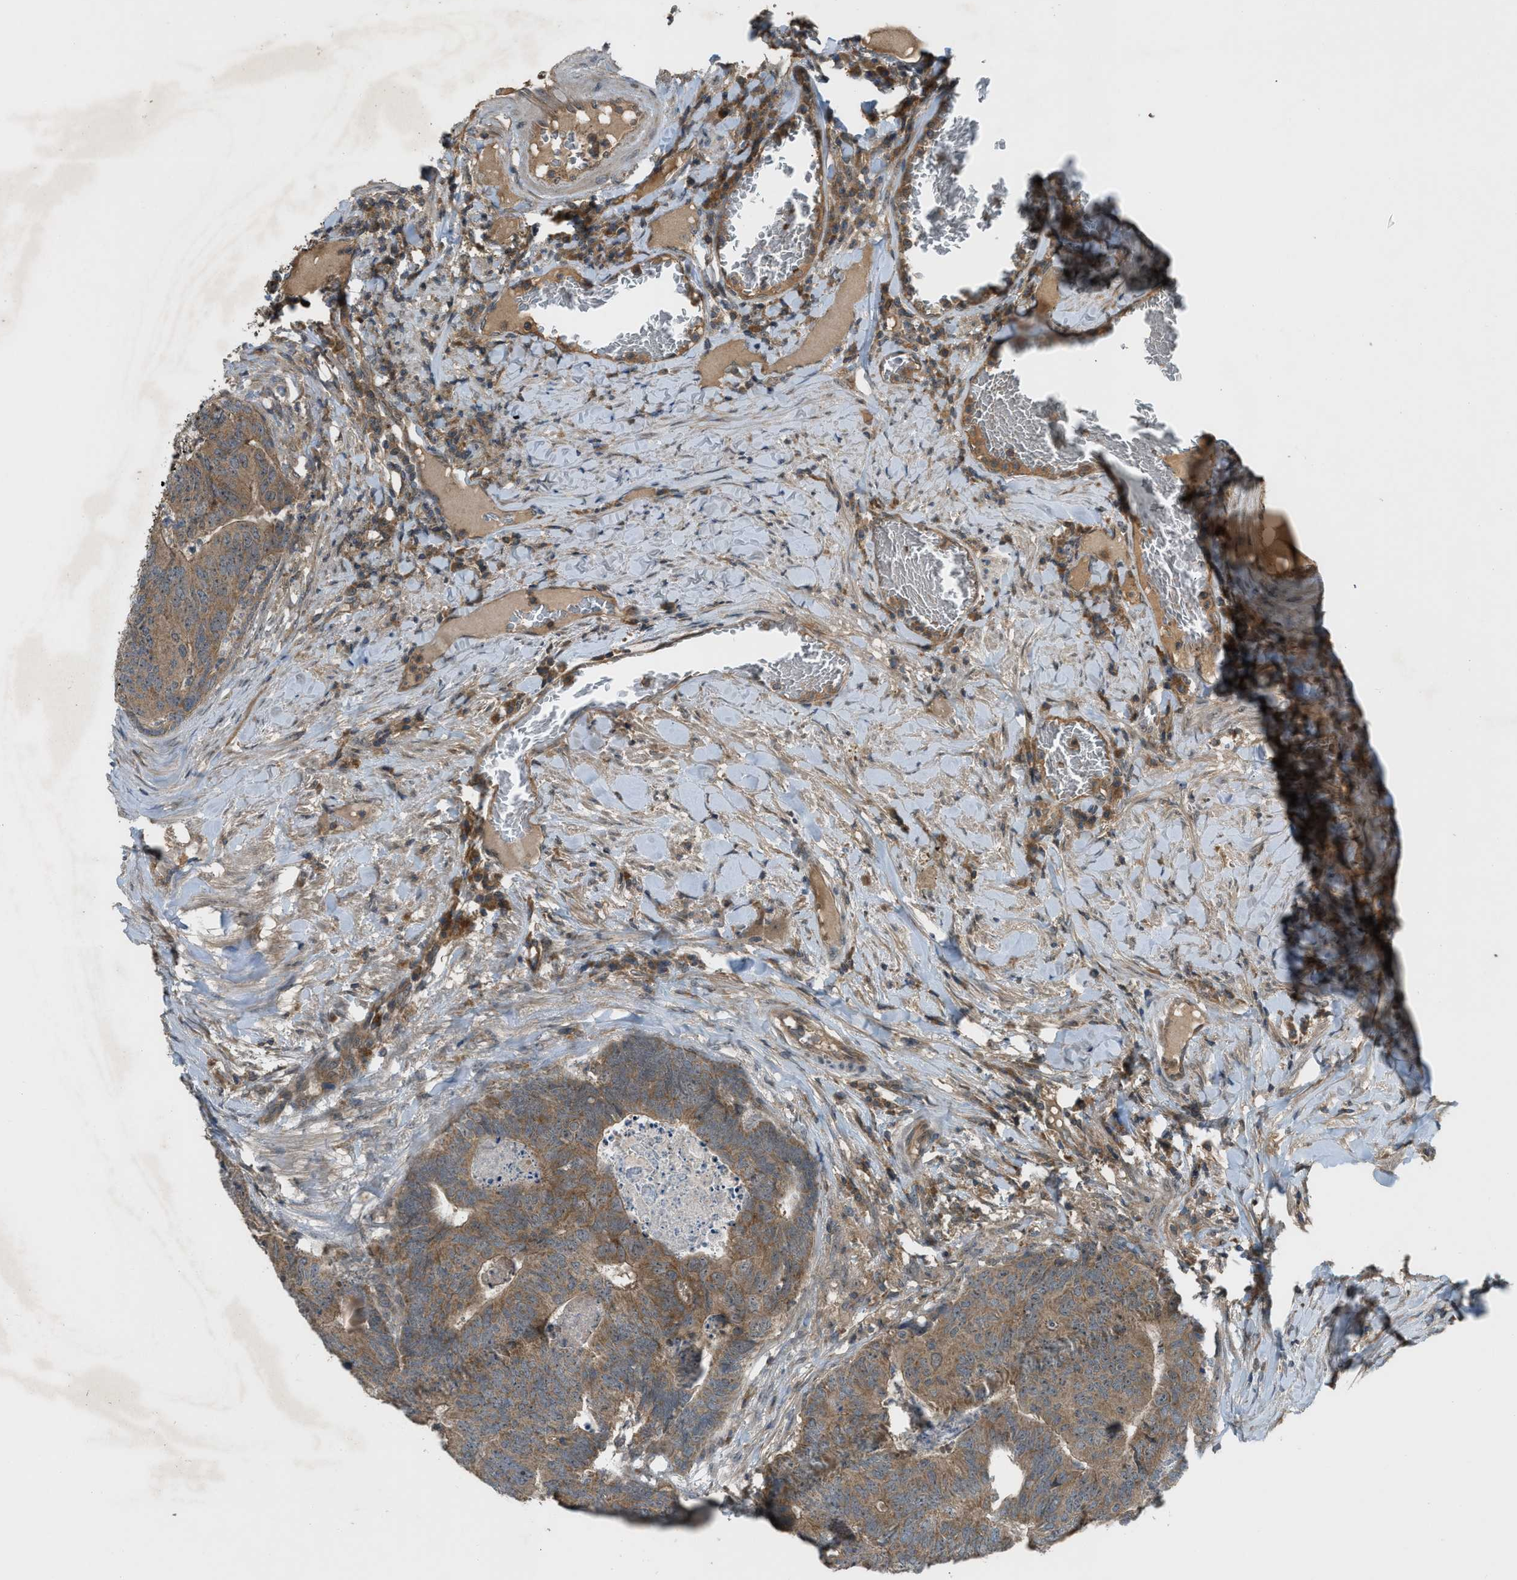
{"staining": {"intensity": "moderate", "quantity": ">75%", "location": "cytoplasmic/membranous"}, "tissue": "colorectal cancer", "cell_type": "Tumor cells", "image_type": "cancer", "snomed": [{"axis": "morphology", "description": "Adenocarcinoma, NOS"}, {"axis": "topography", "description": "Colon"}], "caption": "Colorectal adenocarcinoma tissue exhibits moderate cytoplasmic/membranous expression in about >75% of tumor cells The staining is performed using DAB (3,3'-diaminobenzidine) brown chromogen to label protein expression. The nuclei are counter-stained blue using hematoxylin.", "gene": "ZNF71", "patient": {"sex": "female", "age": 67}}